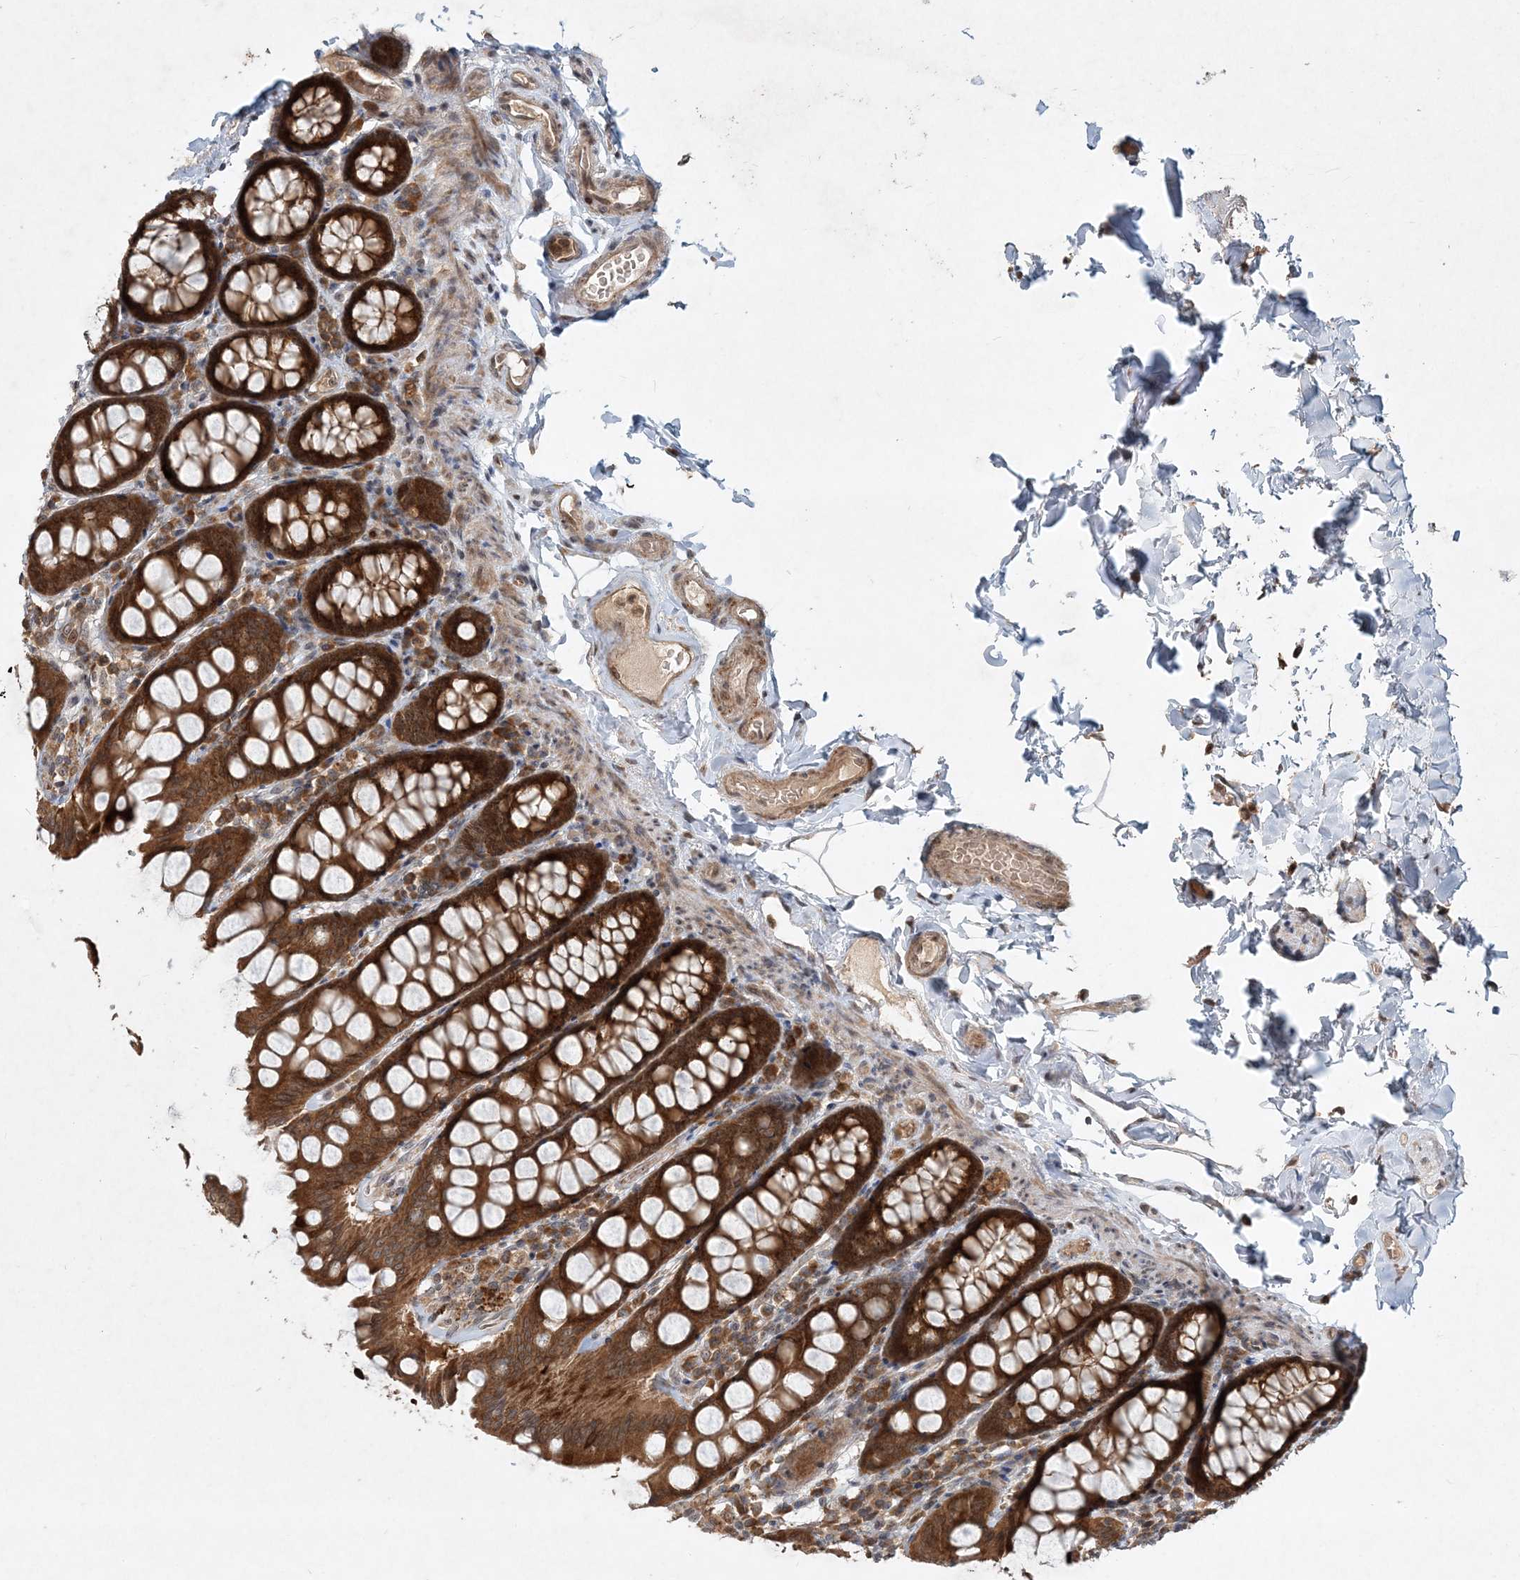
{"staining": {"intensity": "moderate", "quantity": ">75%", "location": "cytoplasmic/membranous"}, "tissue": "colon", "cell_type": "Endothelial cells", "image_type": "normal", "snomed": [{"axis": "morphology", "description": "Normal tissue, NOS"}, {"axis": "topography", "description": "Colon"}, {"axis": "topography", "description": "Peripheral nerve tissue"}], "caption": "This is a histology image of immunohistochemistry (IHC) staining of benign colon, which shows moderate positivity in the cytoplasmic/membranous of endothelial cells.", "gene": "UBR3", "patient": {"sex": "female", "age": 61}}